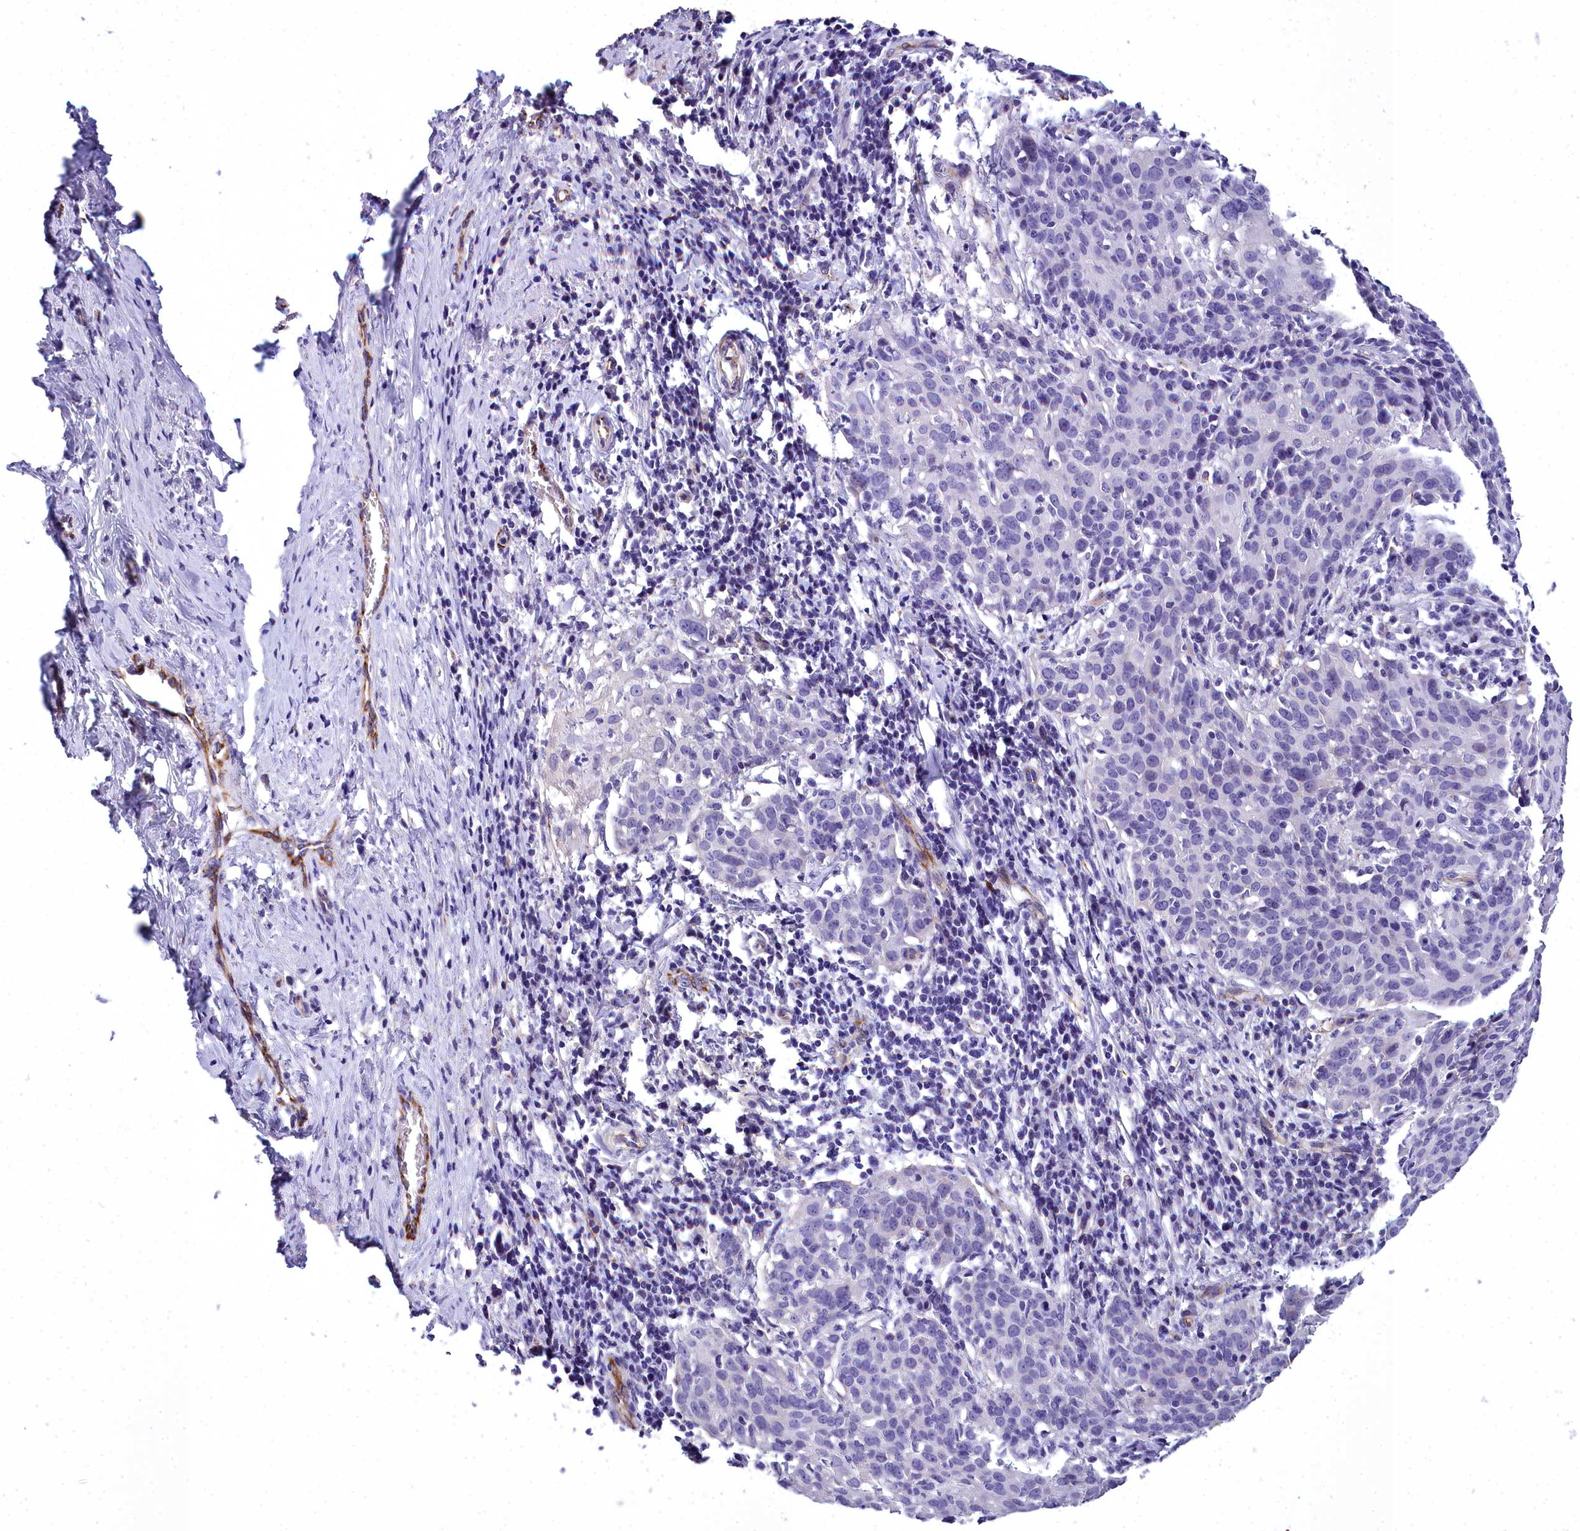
{"staining": {"intensity": "negative", "quantity": "none", "location": "none"}, "tissue": "cervical cancer", "cell_type": "Tumor cells", "image_type": "cancer", "snomed": [{"axis": "morphology", "description": "Squamous cell carcinoma, NOS"}, {"axis": "topography", "description": "Cervix"}], "caption": "The immunohistochemistry histopathology image has no significant staining in tumor cells of cervical cancer (squamous cell carcinoma) tissue. (DAB IHC, high magnification).", "gene": "TIMM22", "patient": {"sex": "female", "age": 50}}